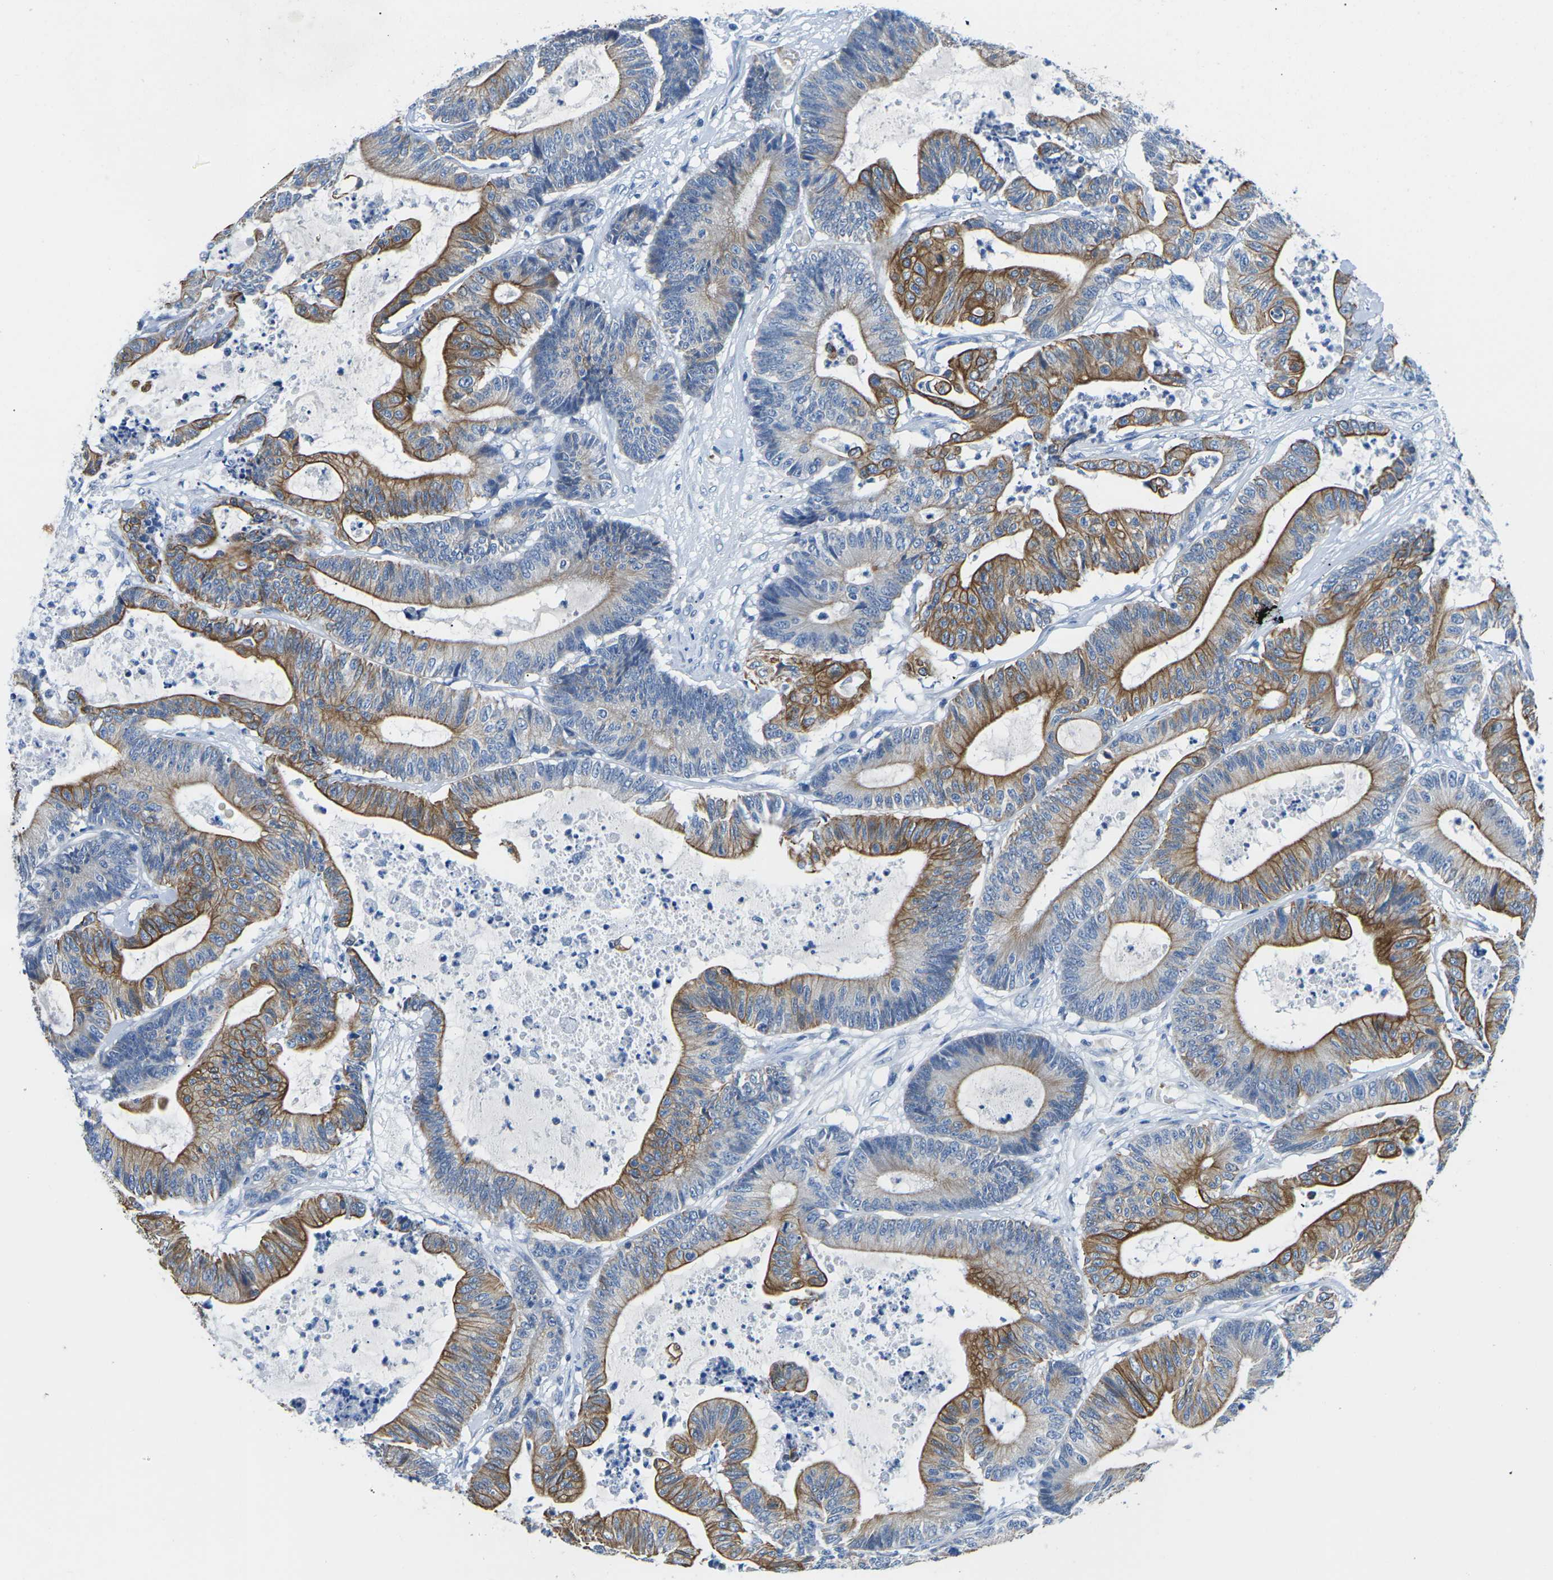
{"staining": {"intensity": "moderate", "quantity": "25%-75%", "location": "cytoplasmic/membranous"}, "tissue": "colorectal cancer", "cell_type": "Tumor cells", "image_type": "cancer", "snomed": [{"axis": "morphology", "description": "Adenocarcinoma, NOS"}, {"axis": "topography", "description": "Colon"}], "caption": "Immunohistochemical staining of human colorectal adenocarcinoma reveals moderate cytoplasmic/membranous protein expression in about 25%-75% of tumor cells.", "gene": "TM6SF1", "patient": {"sex": "female", "age": 84}}